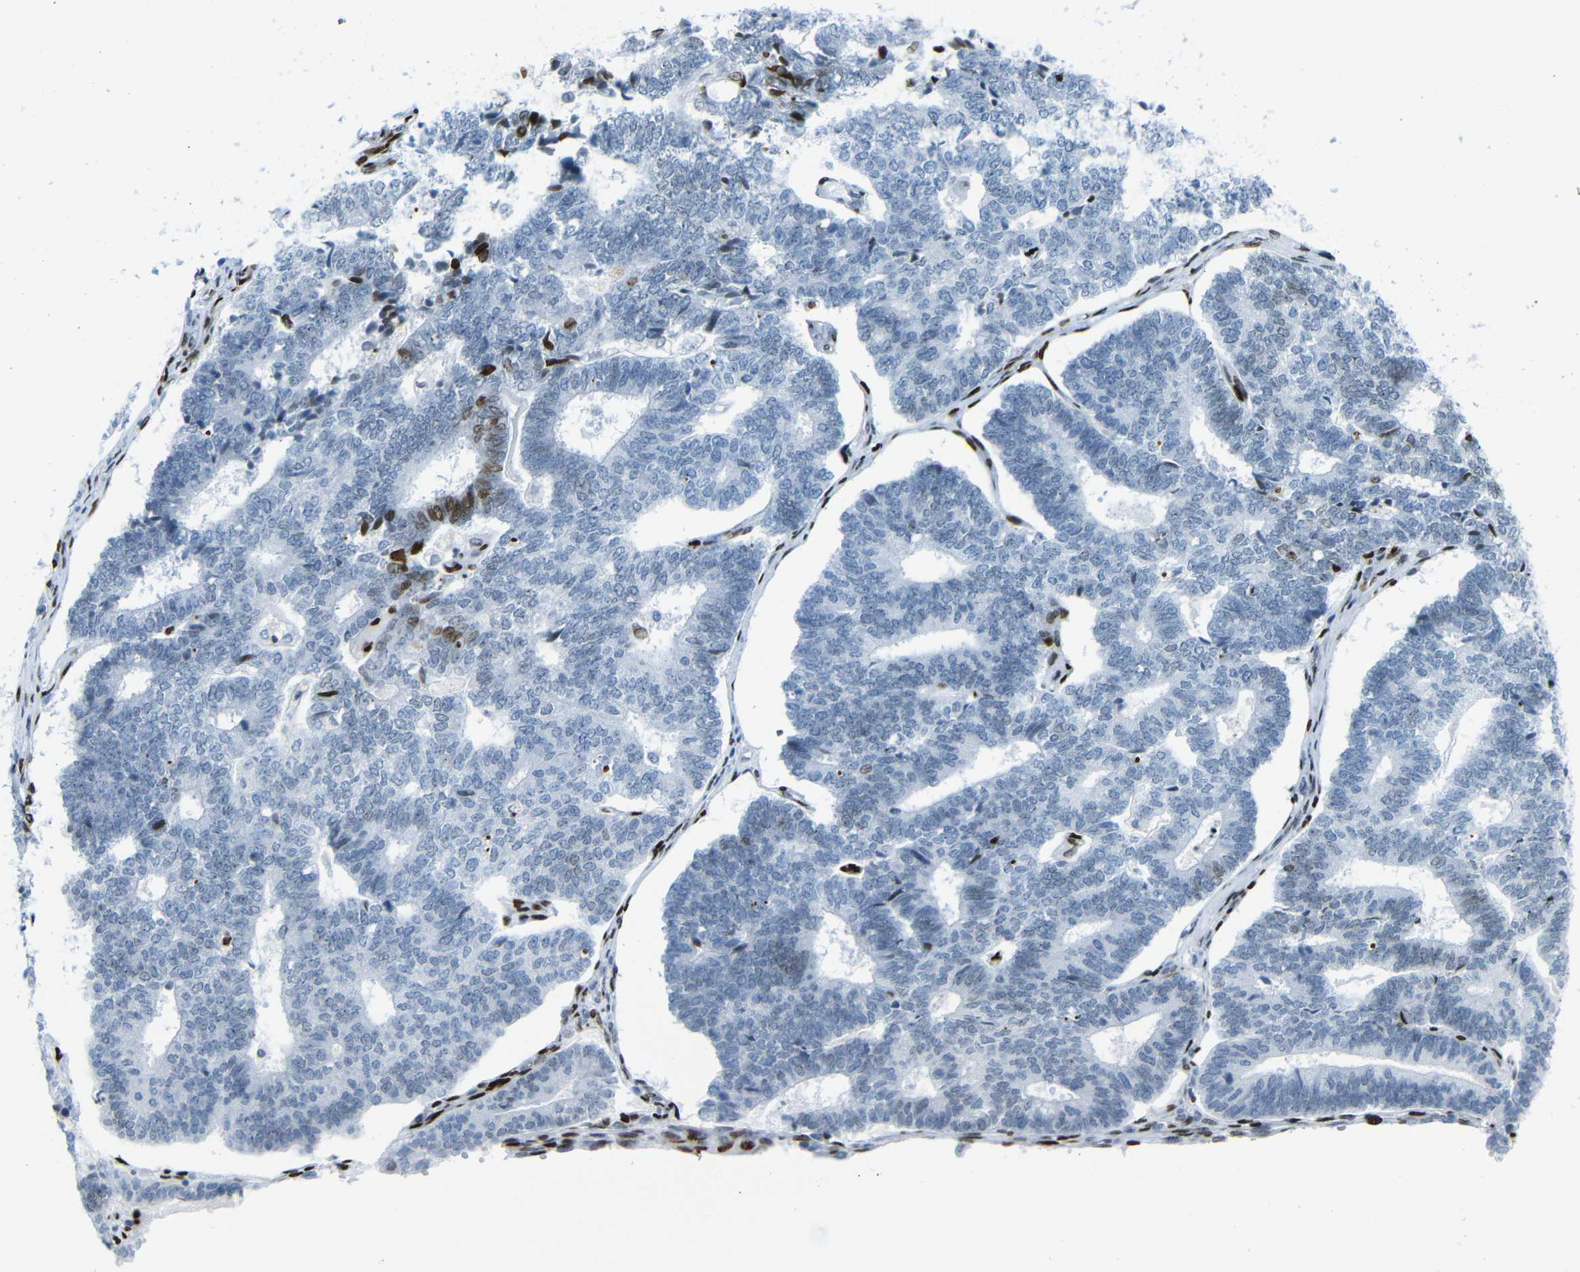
{"staining": {"intensity": "moderate", "quantity": "<25%", "location": "nuclear"}, "tissue": "endometrial cancer", "cell_type": "Tumor cells", "image_type": "cancer", "snomed": [{"axis": "morphology", "description": "Adenocarcinoma, NOS"}, {"axis": "topography", "description": "Endometrium"}], "caption": "A brown stain labels moderate nuclear staining of a protein in endometrial cancer (adenocarcinoma) tumor cells.", "gene": "NPIPB15", "patient": {"sex": "female", "age": 70}}